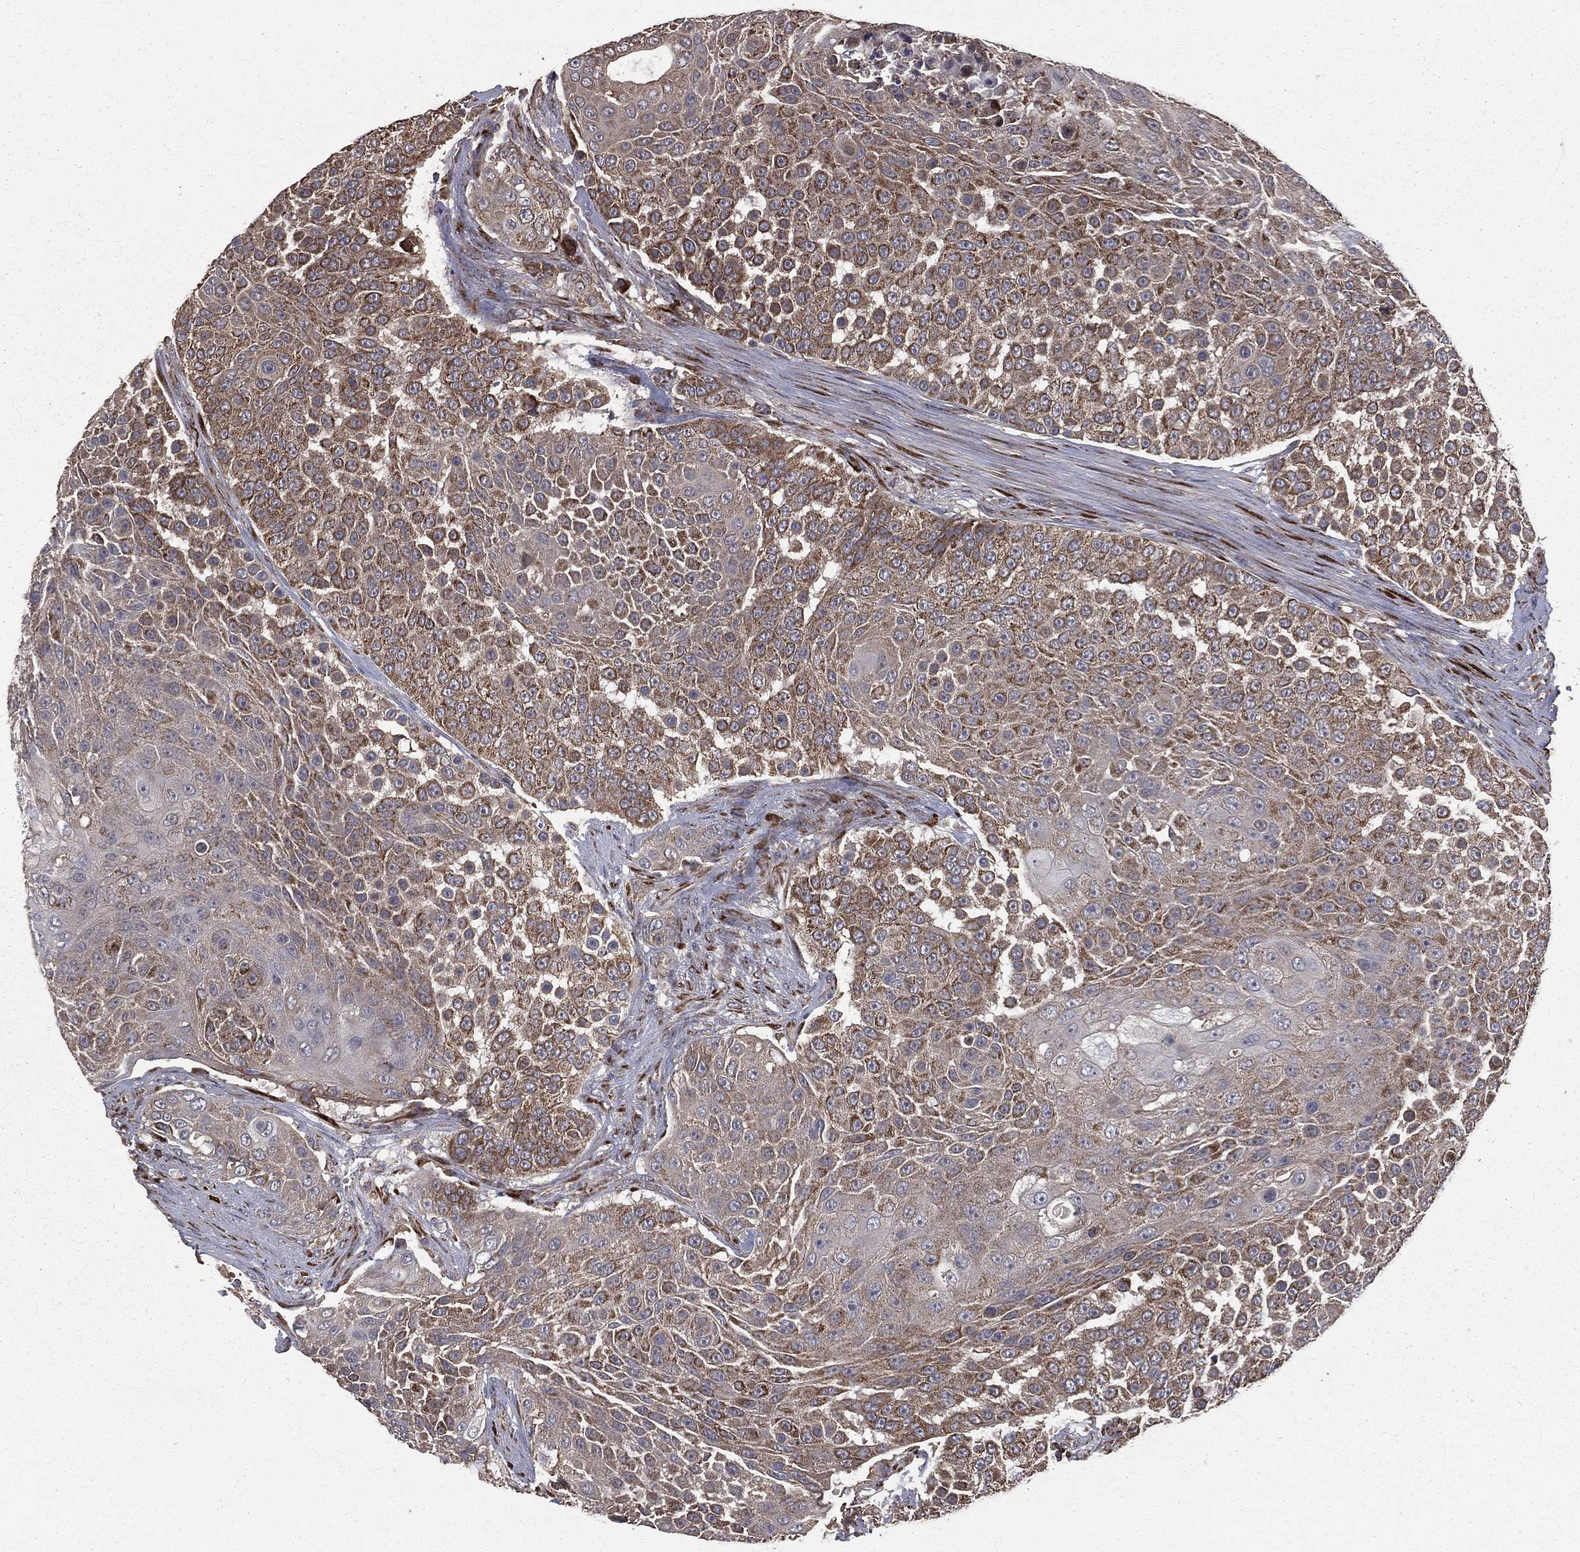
{"staining": {"intensity": "moderate", "quantity": ">75%", "location": "cytoplasmic/membranous"}, "tissue": "urothelial cancer", "cell_type": "Tumor cells", "image_type": "cancer", "snomed": [{"axis": "morphology", "description": "Urothelial carcinoma, High grade"}, {"axis": "topography", "description": "Urinary bladder"}], "caption": "Urothelial cancer stained with a protein marker demonstrates moderate staining in tumor cells.", "gene": "OLFML1", "patient": {"sex": "female", "age": 63}}